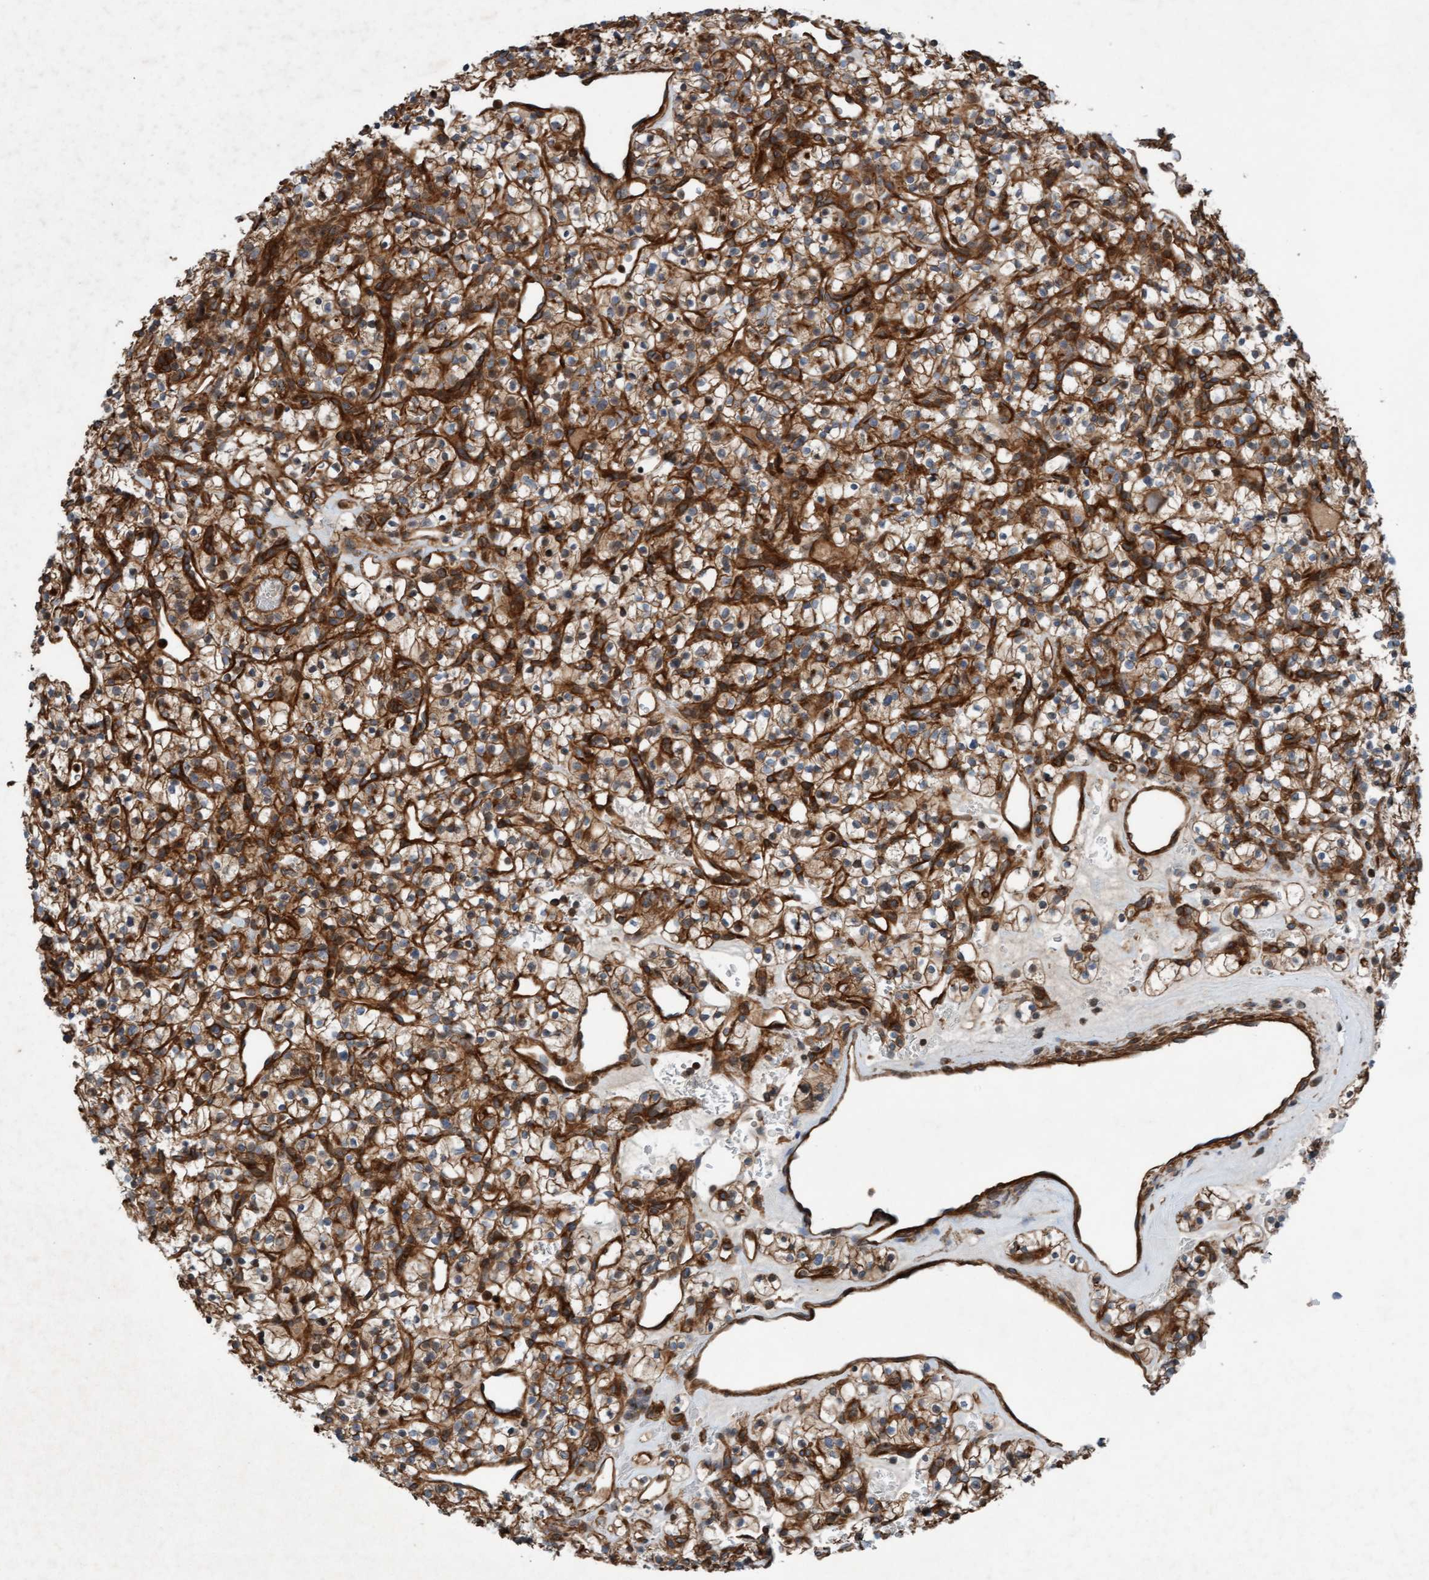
{"staining": {"intensity": "moderate", "quantity": ">75%", "location": "cytoplasmic/membranous"}, "tissue": "renal cancer", "cell_type": "Tumor cells", "image_type": "cancer", "snomed": [{"axis": "morphology", "description": "Adenocarcinoma, NOS"}, {"axis": "topography", "description": "Kidney"}], "caption": "Immunohistochemistry (IHC) of adenocarcinoma (renal) demonstrates medium levels of moderate cytoplasmic/membranous expression in about >75% of tumor cells.", "gene": "ERAL1", "patient": {"sex": "female", "age": 57}}